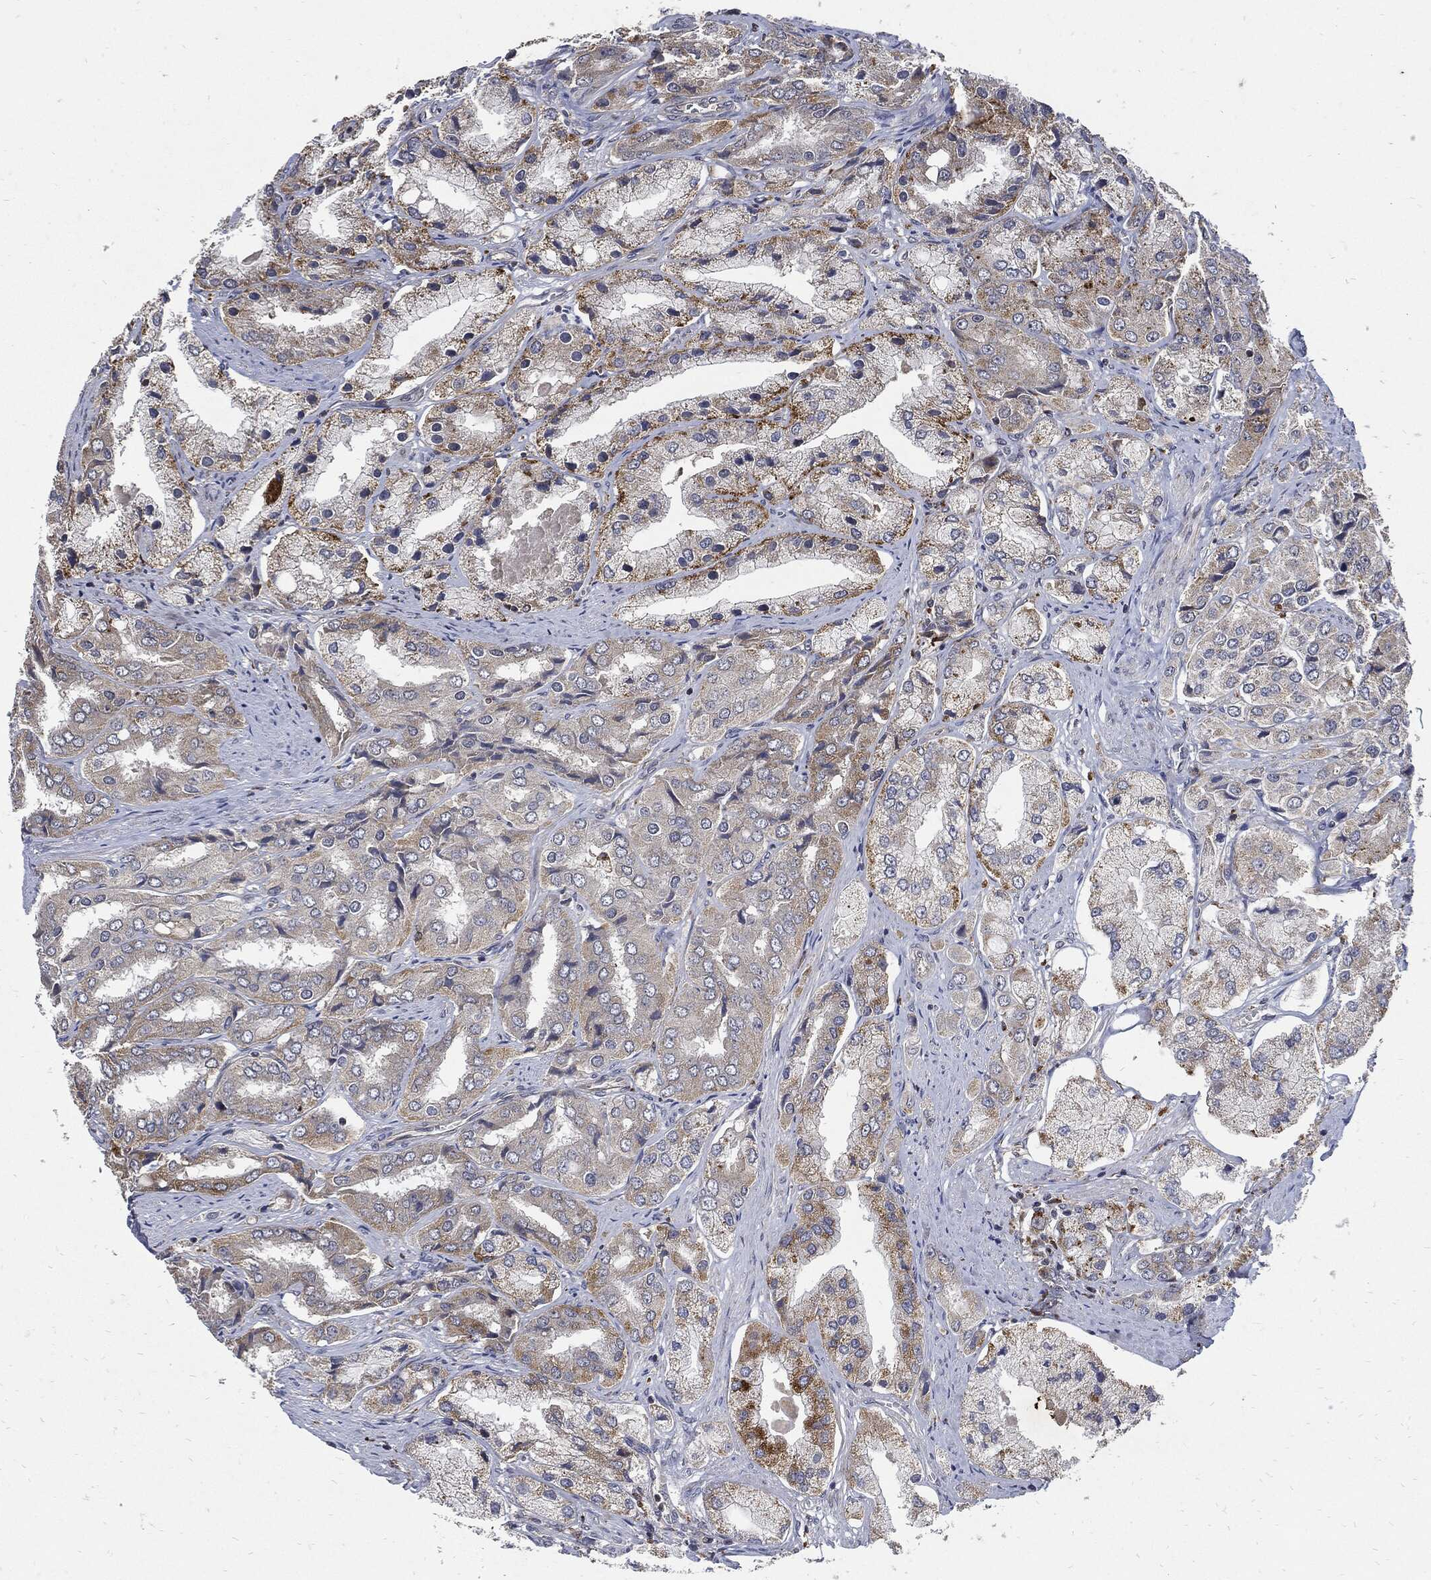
{"staining": {"intensity": "moderate", "quantity": "<25%", "location": "cytoplasmic/membranous"}, "tissue": "prostate cancer", "cell_type": "Tumor cells", "image_type": "cancer", "snomed": [{"axis": "morphology", "description": "Adenocarcinoma, Low grade"}, {"axis": "topography", "description": "Prostate"}], "caption": "IHC photomicrograph of neoplastic tissue: human prostate cancer (adenocarcinoma (low-grade)) stained using immunohistochemistry (IHC) reveals low levels of moderate protein expression localized specifically in the cytoplasmic/membranous of tumor cells, appearing as a cytoplasmic/membranous brown color.", "gene": "SLC31A2", "patient": {"sex": "male", "age": 69}}